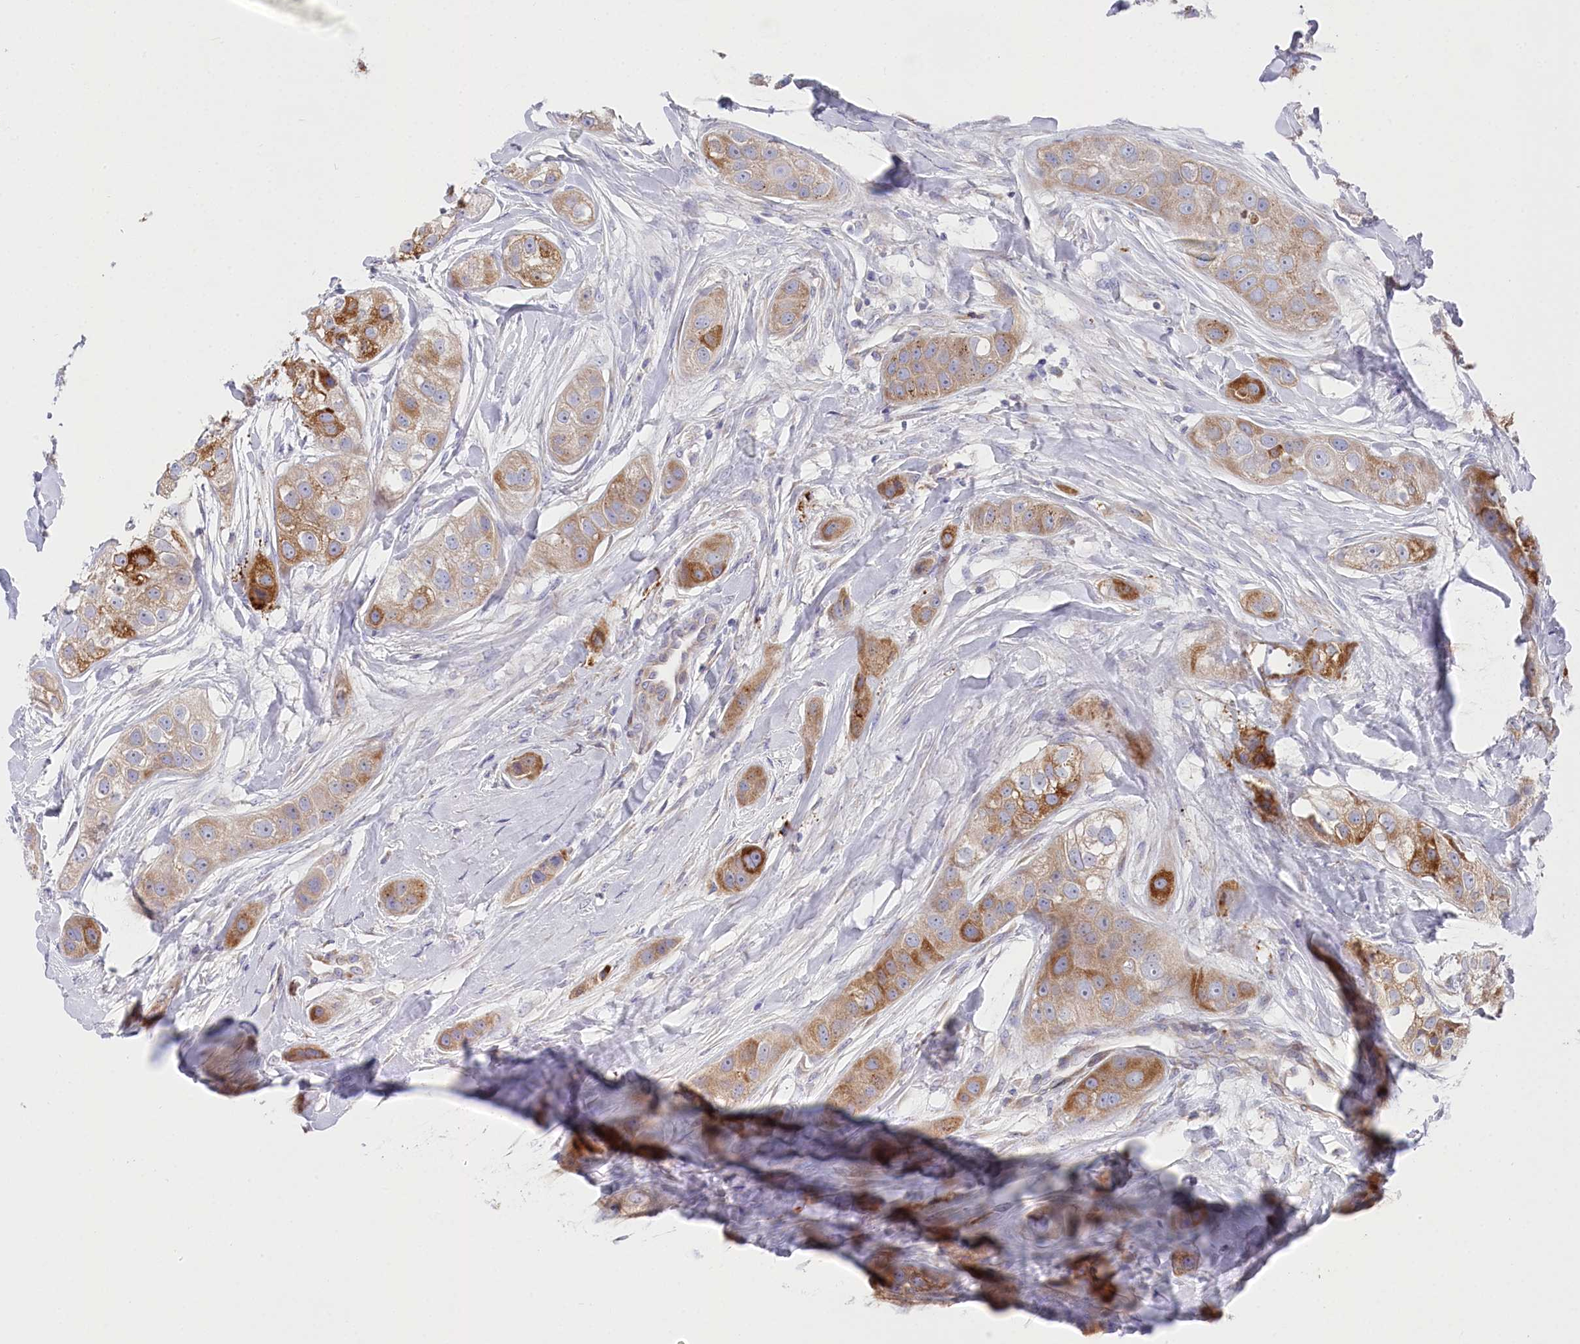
{"staining": {"intensity": "moderate", "quantity": ">75%", "location": "cytoplasmic/membranous"}, "tissue": "head and neck cancer", "cell_type": "Tumor cells", "image_type": "cancer", "snomed": [{"axis": "morphology", "description": "Normal tissue, NOS"}, {"axis": "morphology", "description": "Squamous cell carcinoma, NOS"}, {"axis": "topography", "description": "Skeletal muscle"}, {"axis": "topography", "description": "Head-Neck"}], "caption": "Head and neck squamous cell carcinoma tissue displays moderate cytoplasmic/membranous staining in about >75% of tumor cells, visualized by immunohistochemistry.", "gene": "POGLUT1", "patient": {"sex": "male", "age": 51}}